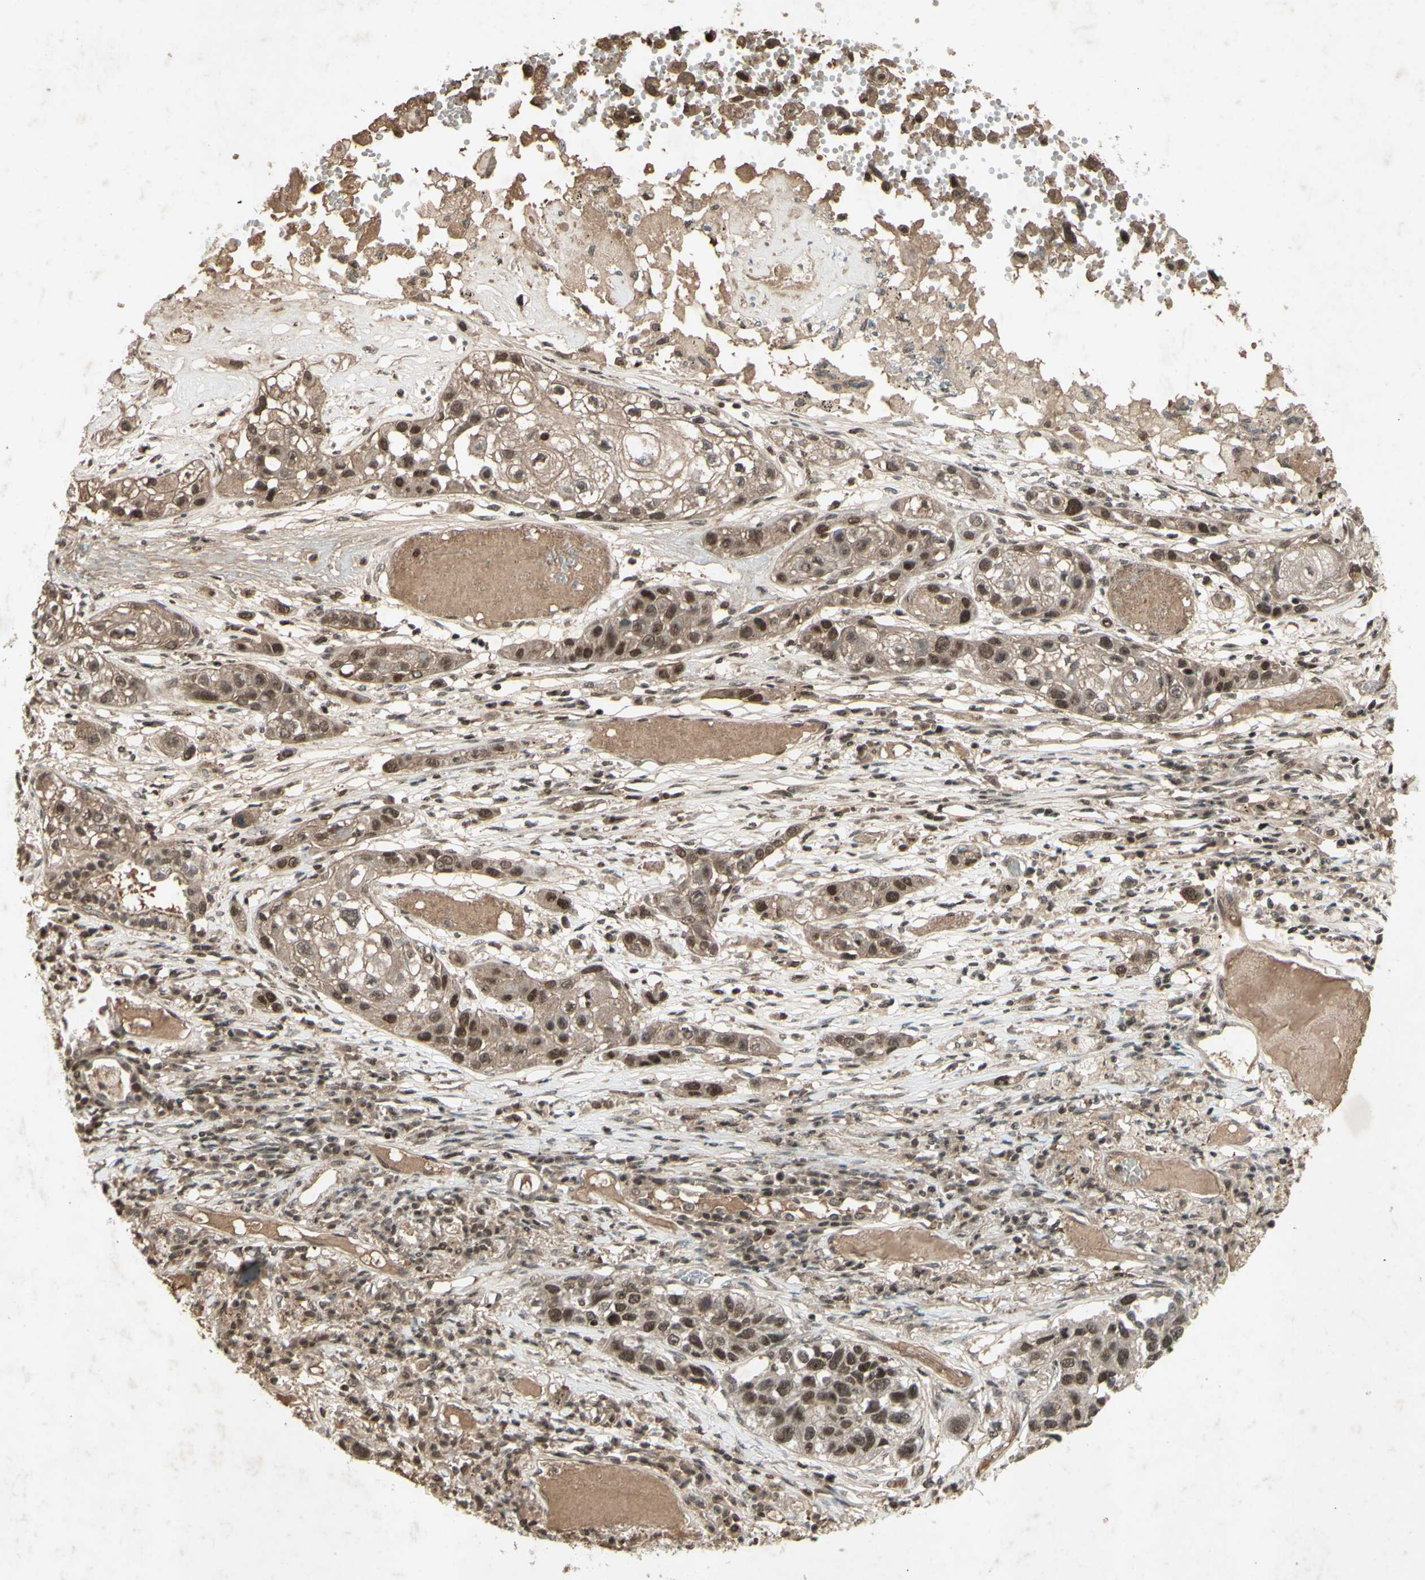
{"staining": {"intensity": "moderate", "quantity": ">75%", "location": "nuclear"}, "tissue": "lung cancer", "cell_type": "Tumor cells", "image_type": "cancer", "snomed": [{"axis": "morphology", "description": "Squamous cell carcinoma, NOS"}, {"axis": "topography", "description": "Lung"}], "caption": "Tumor cells demonstrate medium levels of moderate nuclear staining in approximately >75% of cells in human squamous cell carcinoma (lung).", "gene": "SNW1", "patient": {"sex": "male", "age": 71}}